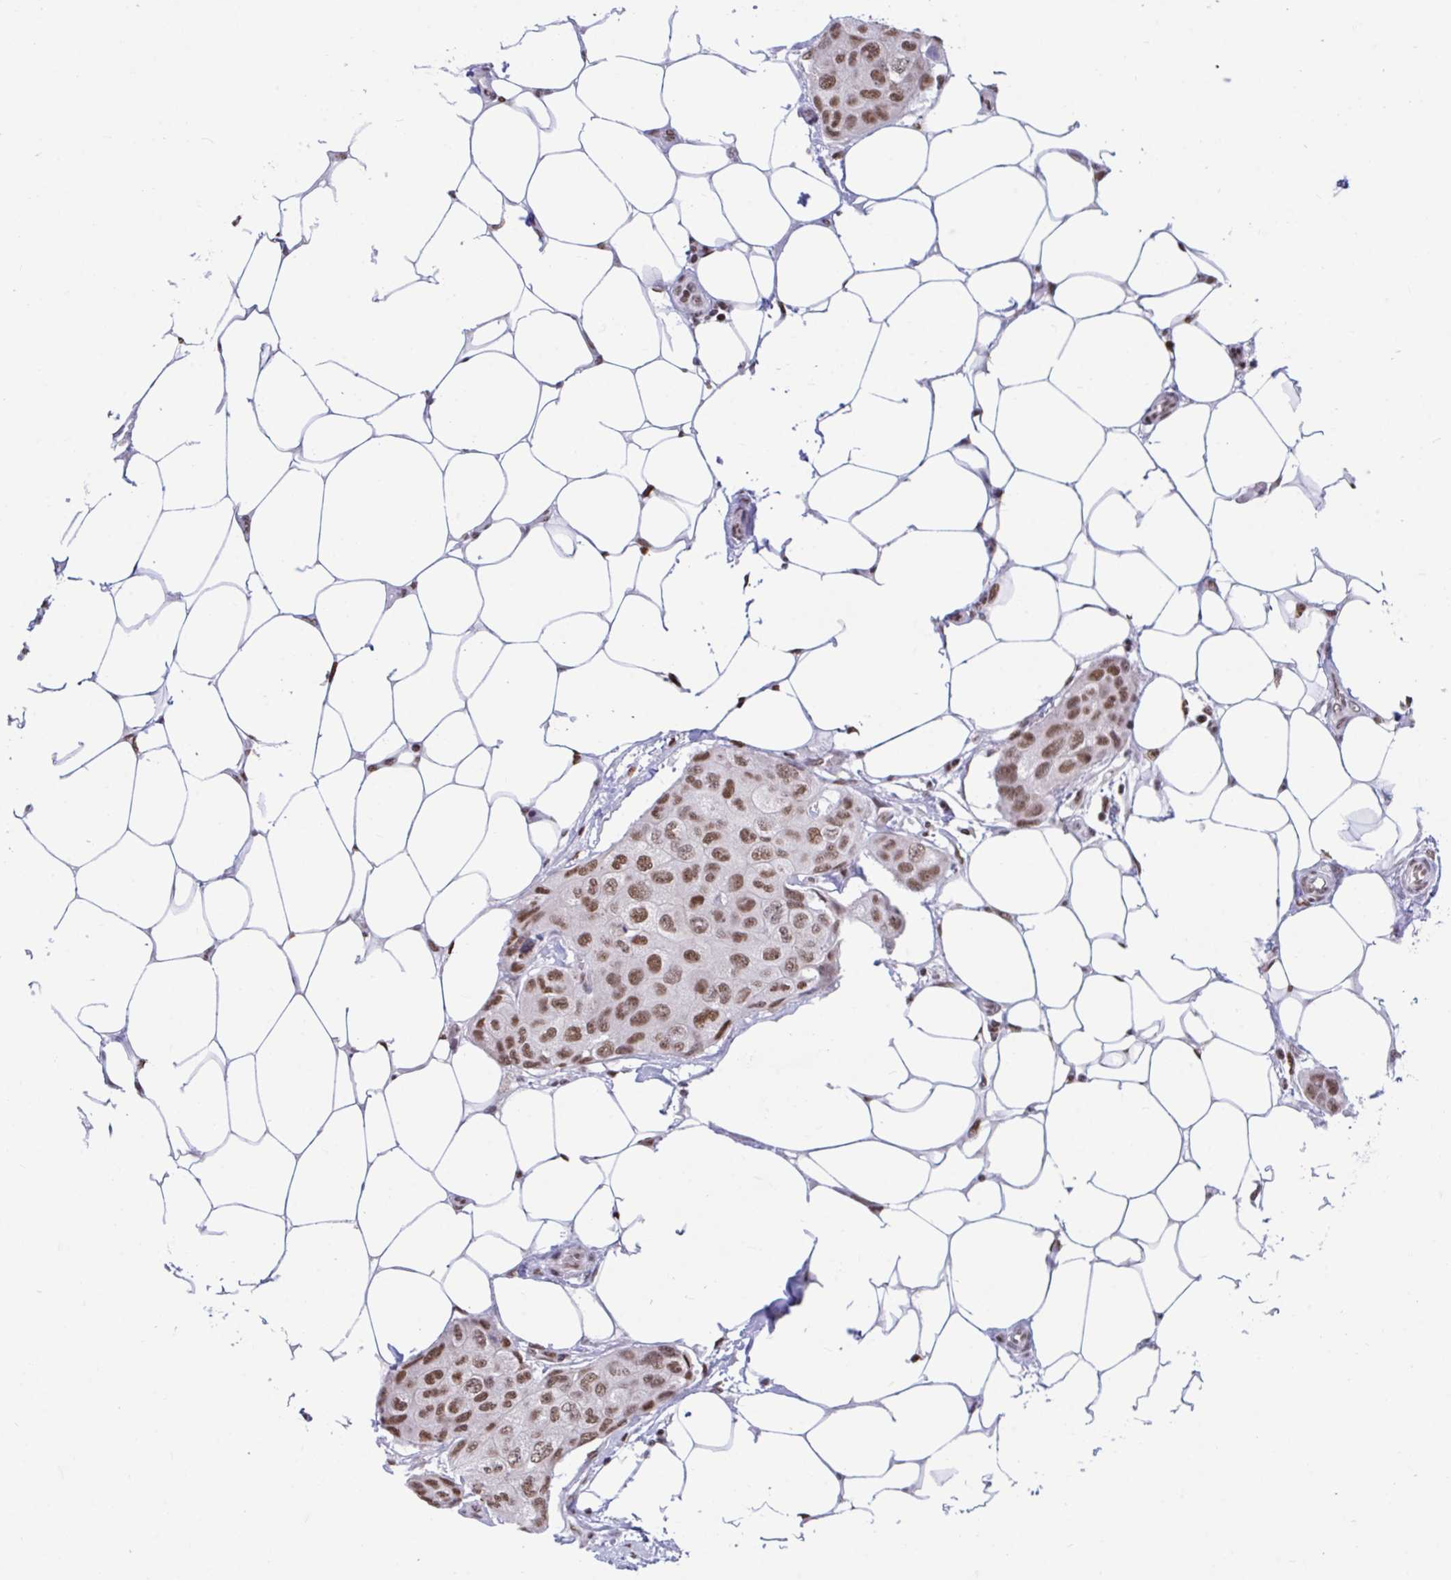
{"staining": {"intensity": "moderate", "quantity": ">75%", "location": "nuclear"}, "tissue": "breast cancer", "cell_type": "Tumor cells", "image_type": "cancer", "snomed": [{"axis": "morphology", "description": "Duct carcinoma"}, {"axis": "topography", "description": "Breast"}, {"axis": "topography", "description": "Lymph node"}], "caption": "A micrograph of human breast cancer (intraductal carcinoma) stained for a protein displays moderate nuclear brown staining in tumor cells.", "gene": "HNRNPDL", "patient": {"sex": "female", "age": 80}}